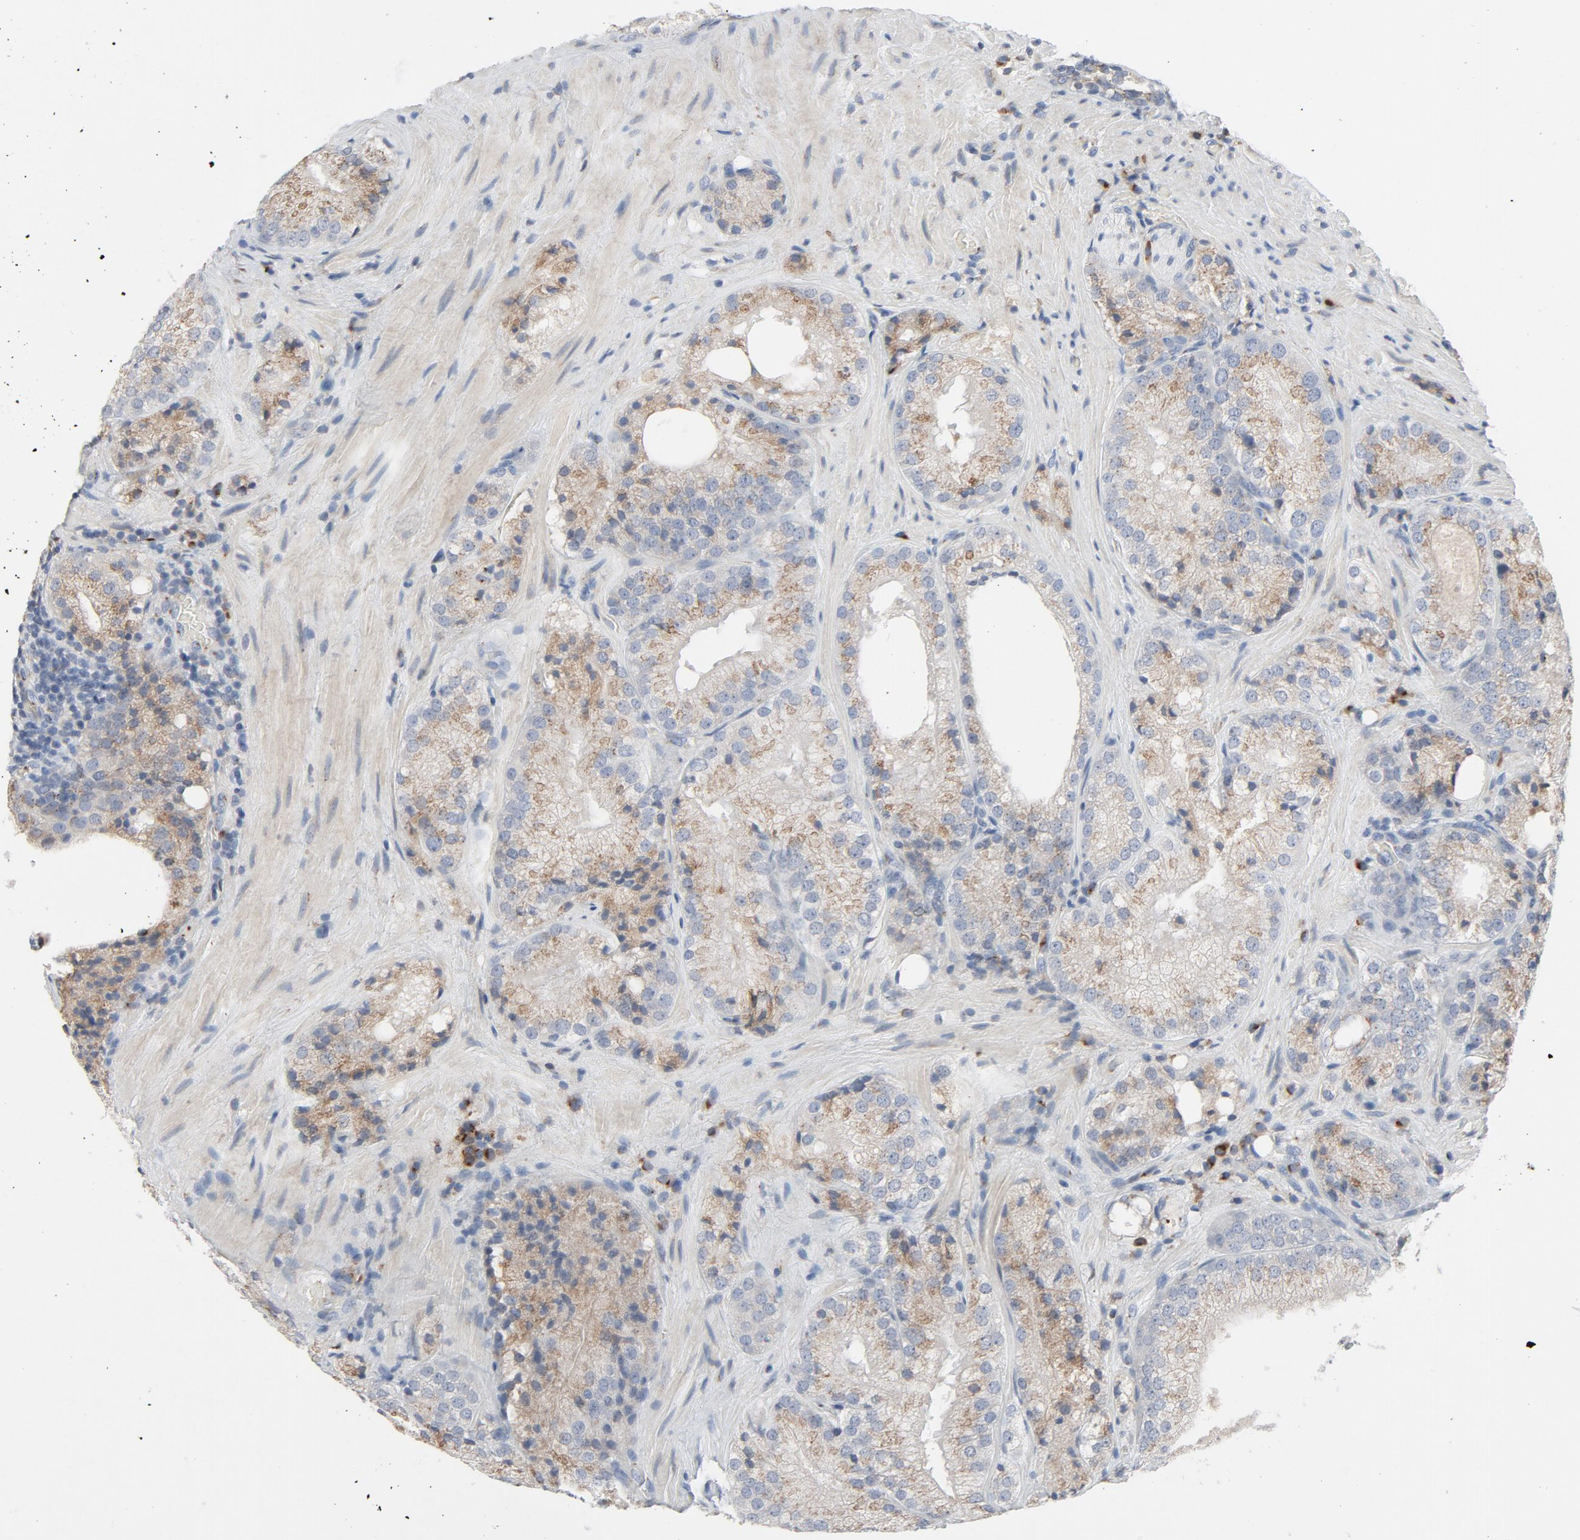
{"staining": {"intensity": "weak", "quantity": "25%-75%", "location": "cytoplasmic/membranous"}, "tissue": "prostate cancer", "cell_type": "Tumor cells", "image_type": "cancer", "snomed": [{"axis": "morphology", "description": "Adenocarcinoma, High grade"}, {"axis": "topography", "description": "Prostate"}], "caption": "A low amount of weak cytoplasmic/membranous positivity is identified in approximately 25%-75% of tumor cells in prostate high-grade adenocarcinoma tissue.", "gene": "LMAN2", "patient": {"sex": "male", "age": 58}}